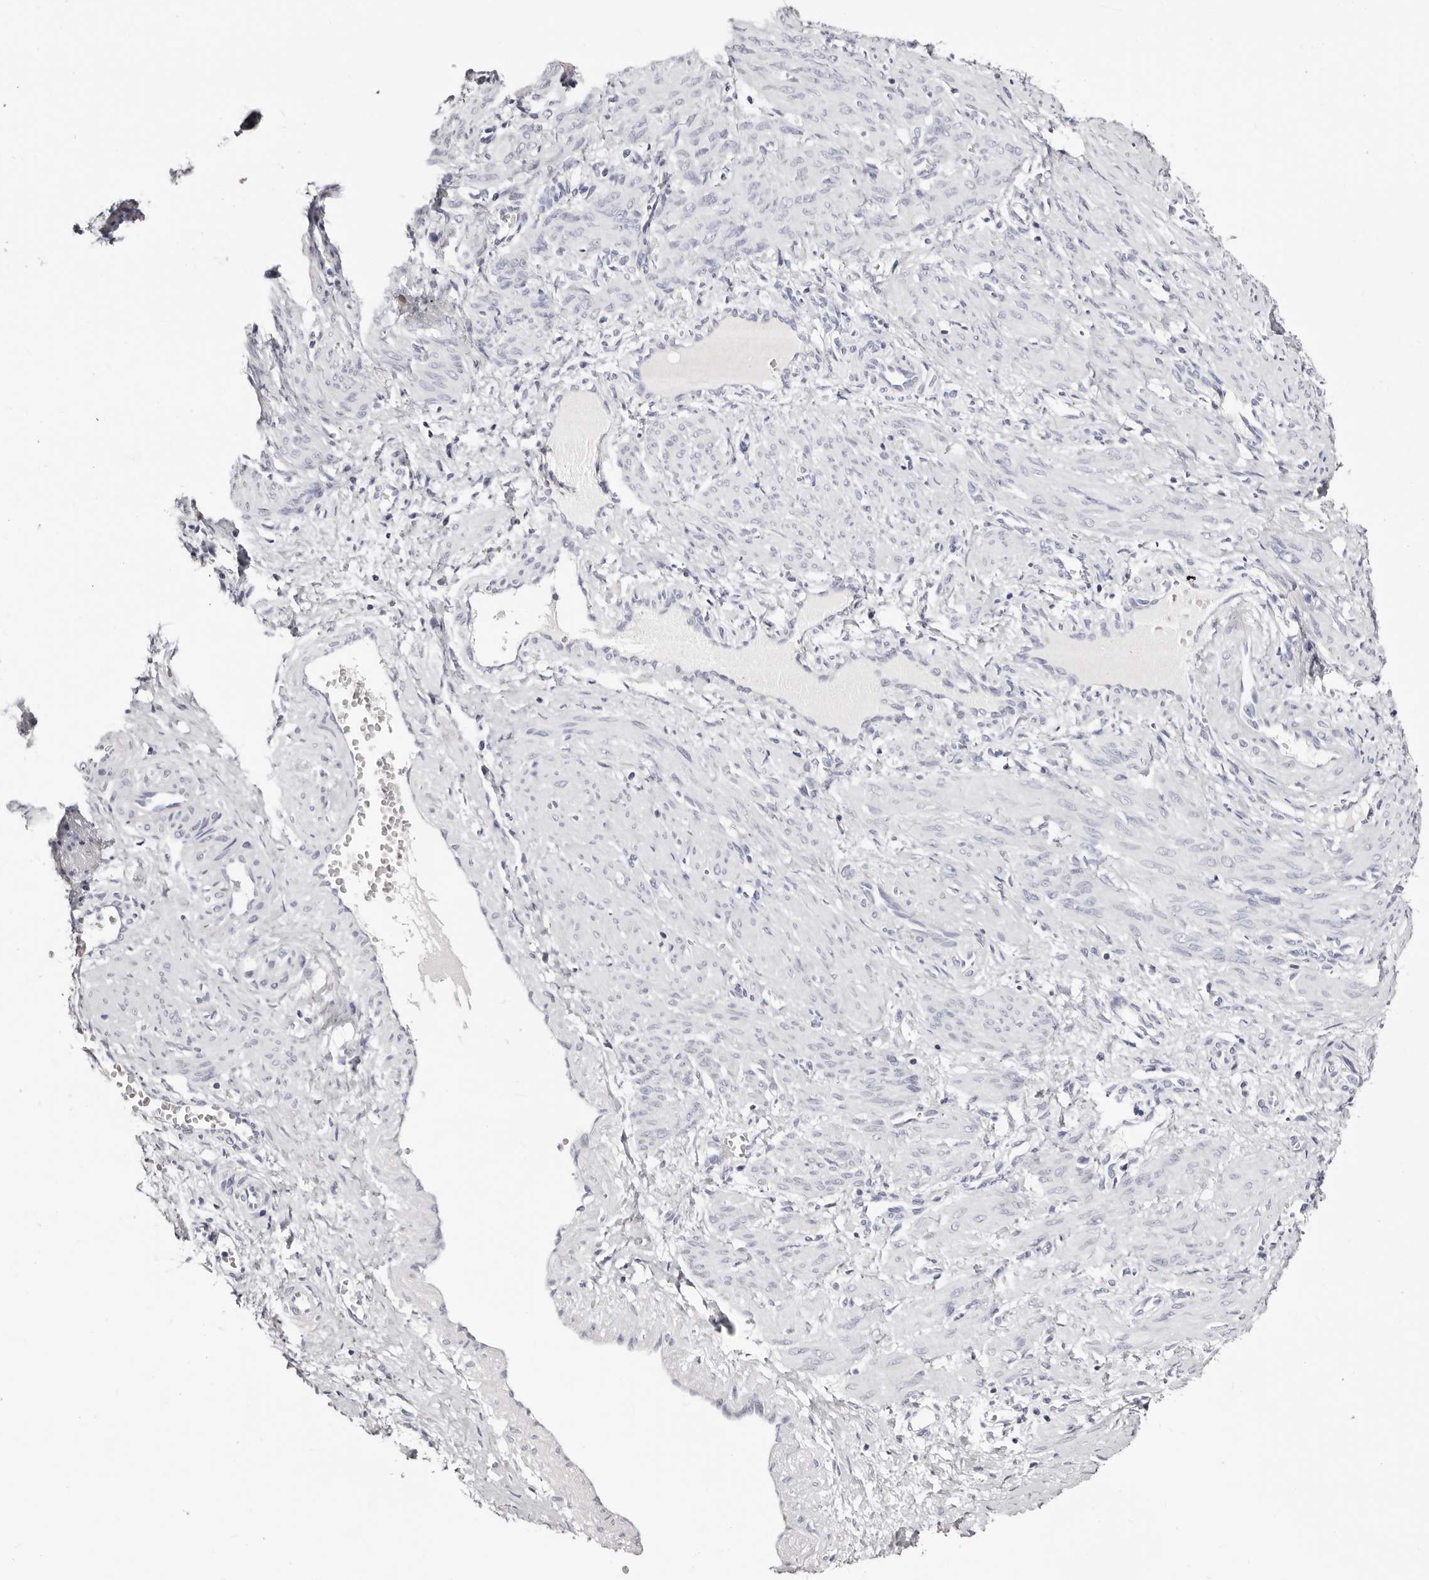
{"staining": {"intensity": "negative", "quantity": "none", "location": "none"}, "tissue": "smooth muscle", "cell_type": "Smooth muscle cells", "image_type": "normal", "snomed": [{"axis": "morphology", "description": "Normal tissue, NOS"}, {"axis": "topography", "description": "Endometrium"}], "caption": "IHC histopathology image of unremarkable smooth muscle: human smooth muscle stained with DAB (3,3'-diaminobenzidine) exhibits no significant protein expression in smooth muscle cells. (Brightfield microscopy of DAB (3,3'-diaminobenzidine) immunohistochemistry at high magnification).", "gene": "AKNAD1", "patient": {"sex": "female", "age": 33}}